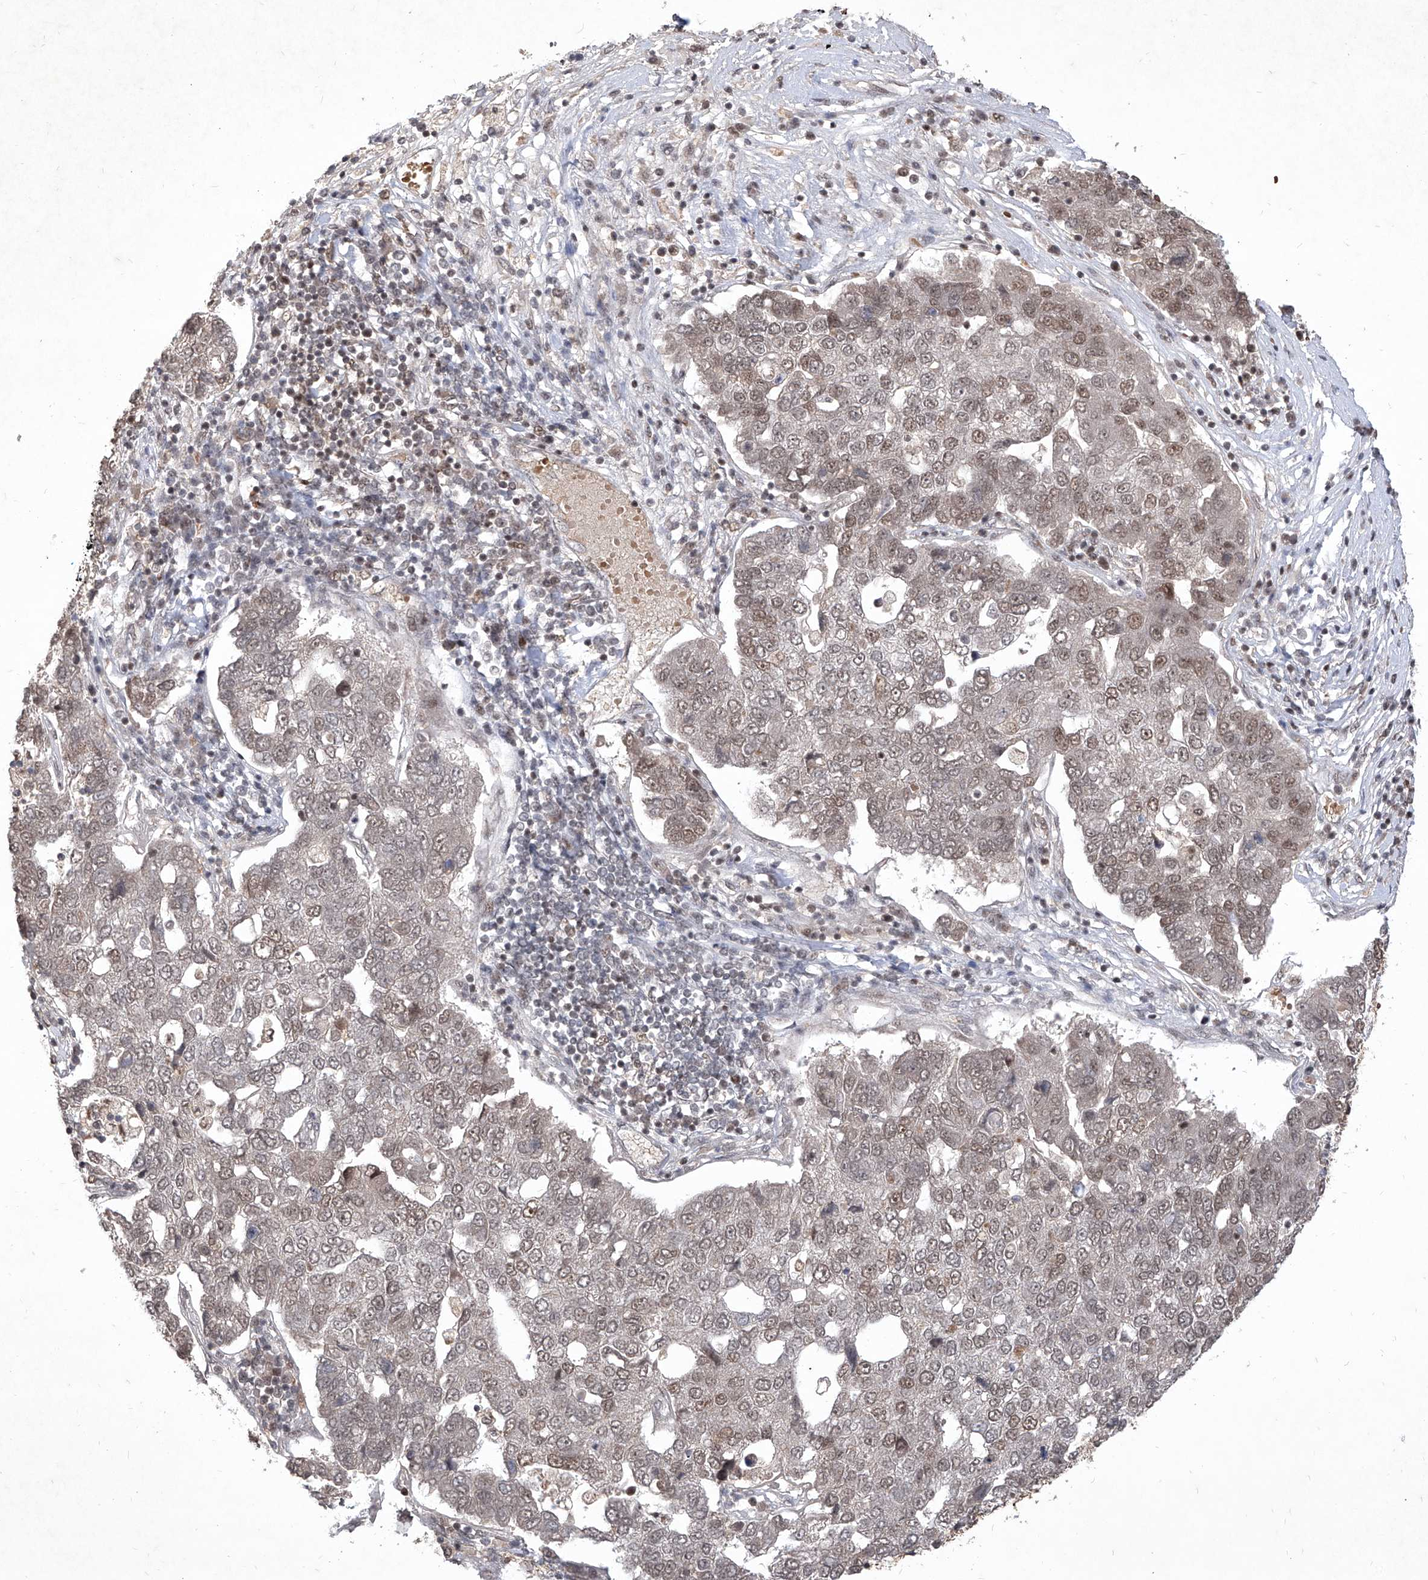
{"staining": {"intensity": "weak", "quantity": "25%-75%", "location": "nuclear"}, "tissue": "pancreatic cancer", "cell_type": "Tumor cells", "image_type": "cancer", "snomed": [{"axis": "morphology", "description": "Adenocarcinoma, NOS"}, {"axis": "topography", "description": "Pancreas"}], "caption": "High-power microscopy captured an immunohistochemistry (IHC) histopathology image of adenocarcinoma (pancreatic), revealing weak nuclear expression in approximately 25%-75% of tumor cells. (brown staining indicates protein expression, while blue staining denotes nuclei).", "gene": "IRF2", "patient": {"sex": "female", "age": 61}}